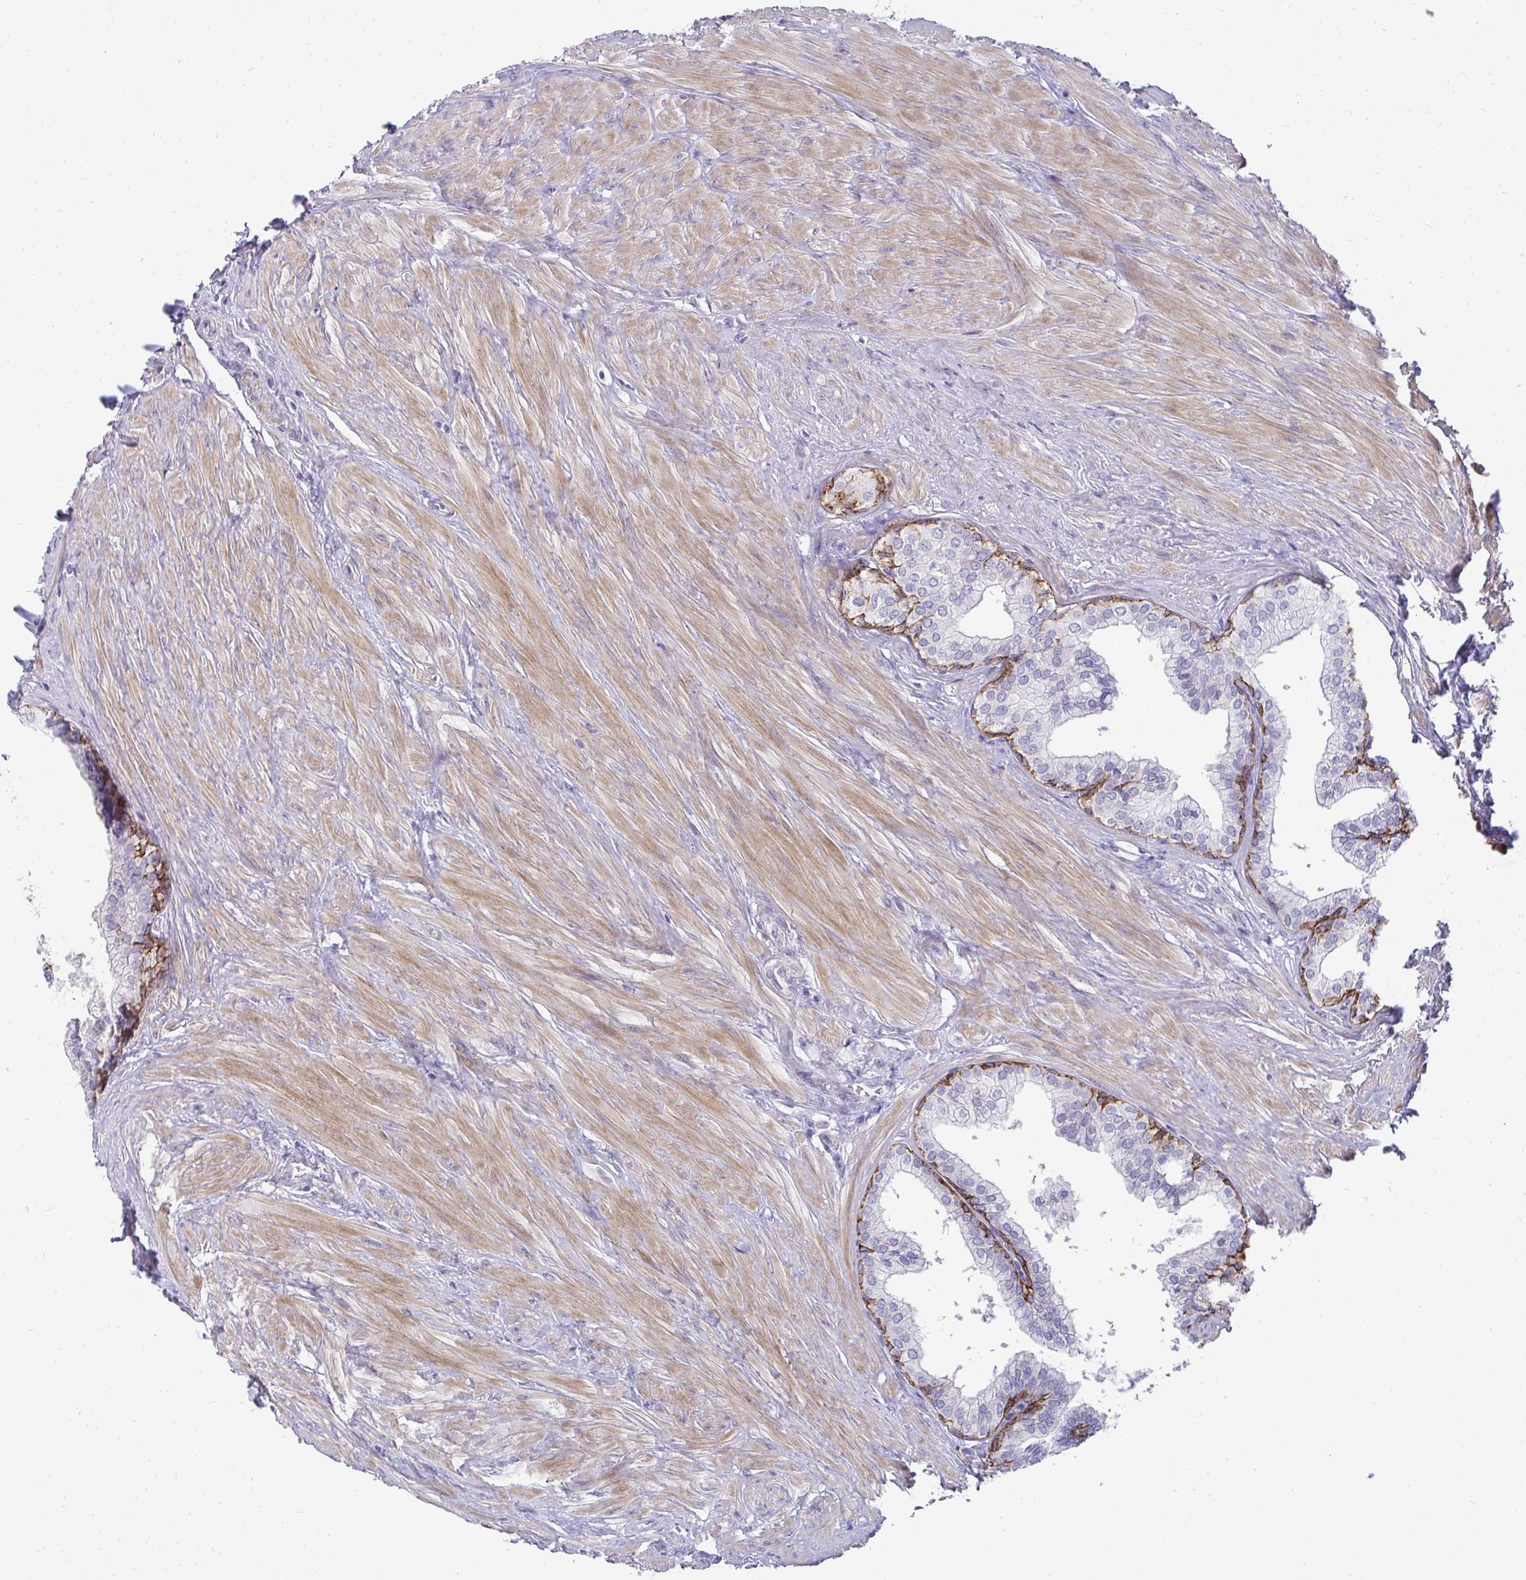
{"staining": {"intensity": "moderate", "quantity": "<25%", "location": "cytoplasmic/membranous"}, "tissue": "prostate", "cell_type": "Glandular cells", "image_type": "normal", "snomed": [{"axis": "morphology", "description": "Normal tissue, NOS"}, {"axis": "topography", "description": "Prostate"}, {"axis": "topography", "description": "Peripheral nerve tissue"}], "caption": "Immunohistochemical staining of benign prostate demonstrates <25% levels of moderate cytoplasmic/membranous protein positivity in approximately <25% of glandular cells. The staining was performed using DAB to visualize the protein expression in brown, while the nuclei were stained in blue with hematoxylin (Magnification: 20x).", "gene": "AK5", "patient": {"sex": "male", "age": 55}}